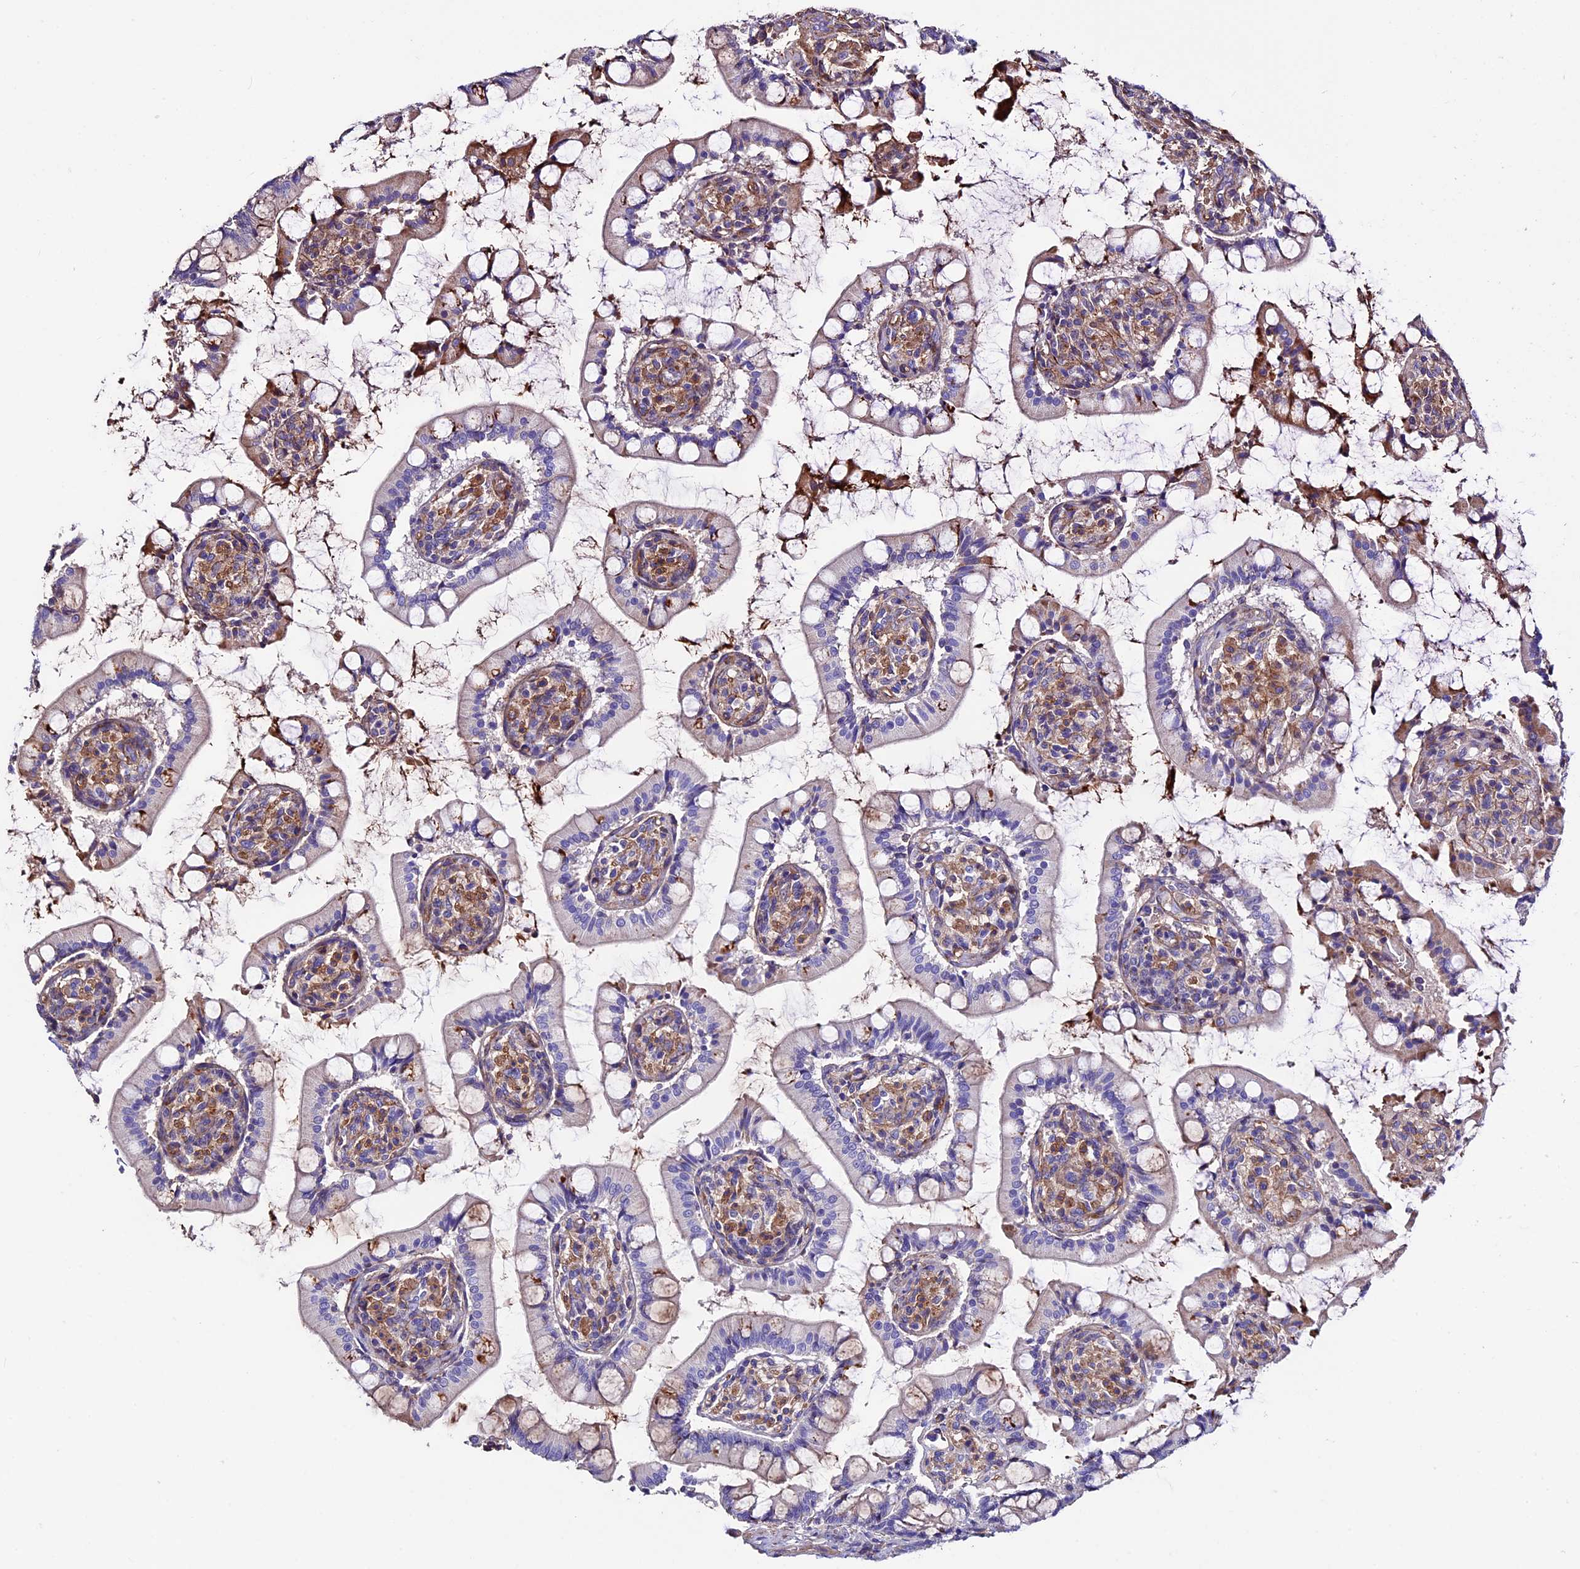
{"staining": {"intensity": "moderate", "quantity": "25%-75%", "location": "cytoplasmic/membranous"}, "tissue": "small intestine", "cell_type": "Glandular cells", "image_type": "normal", "snomed": [{"axis": "morphology", "description": "Normal tissue, NOS"}, {"axis": "topography", "description": "Small intestine"}], "caption": "Immunohistochemistry (IHC) of normal human small intestine reveals medium levels of moderate cytoplasmic/membranous expression in approximately 25%-75% of glandular cells.", "gene": "EVA1B", "patient": {"sex": "male", "age": 52}}